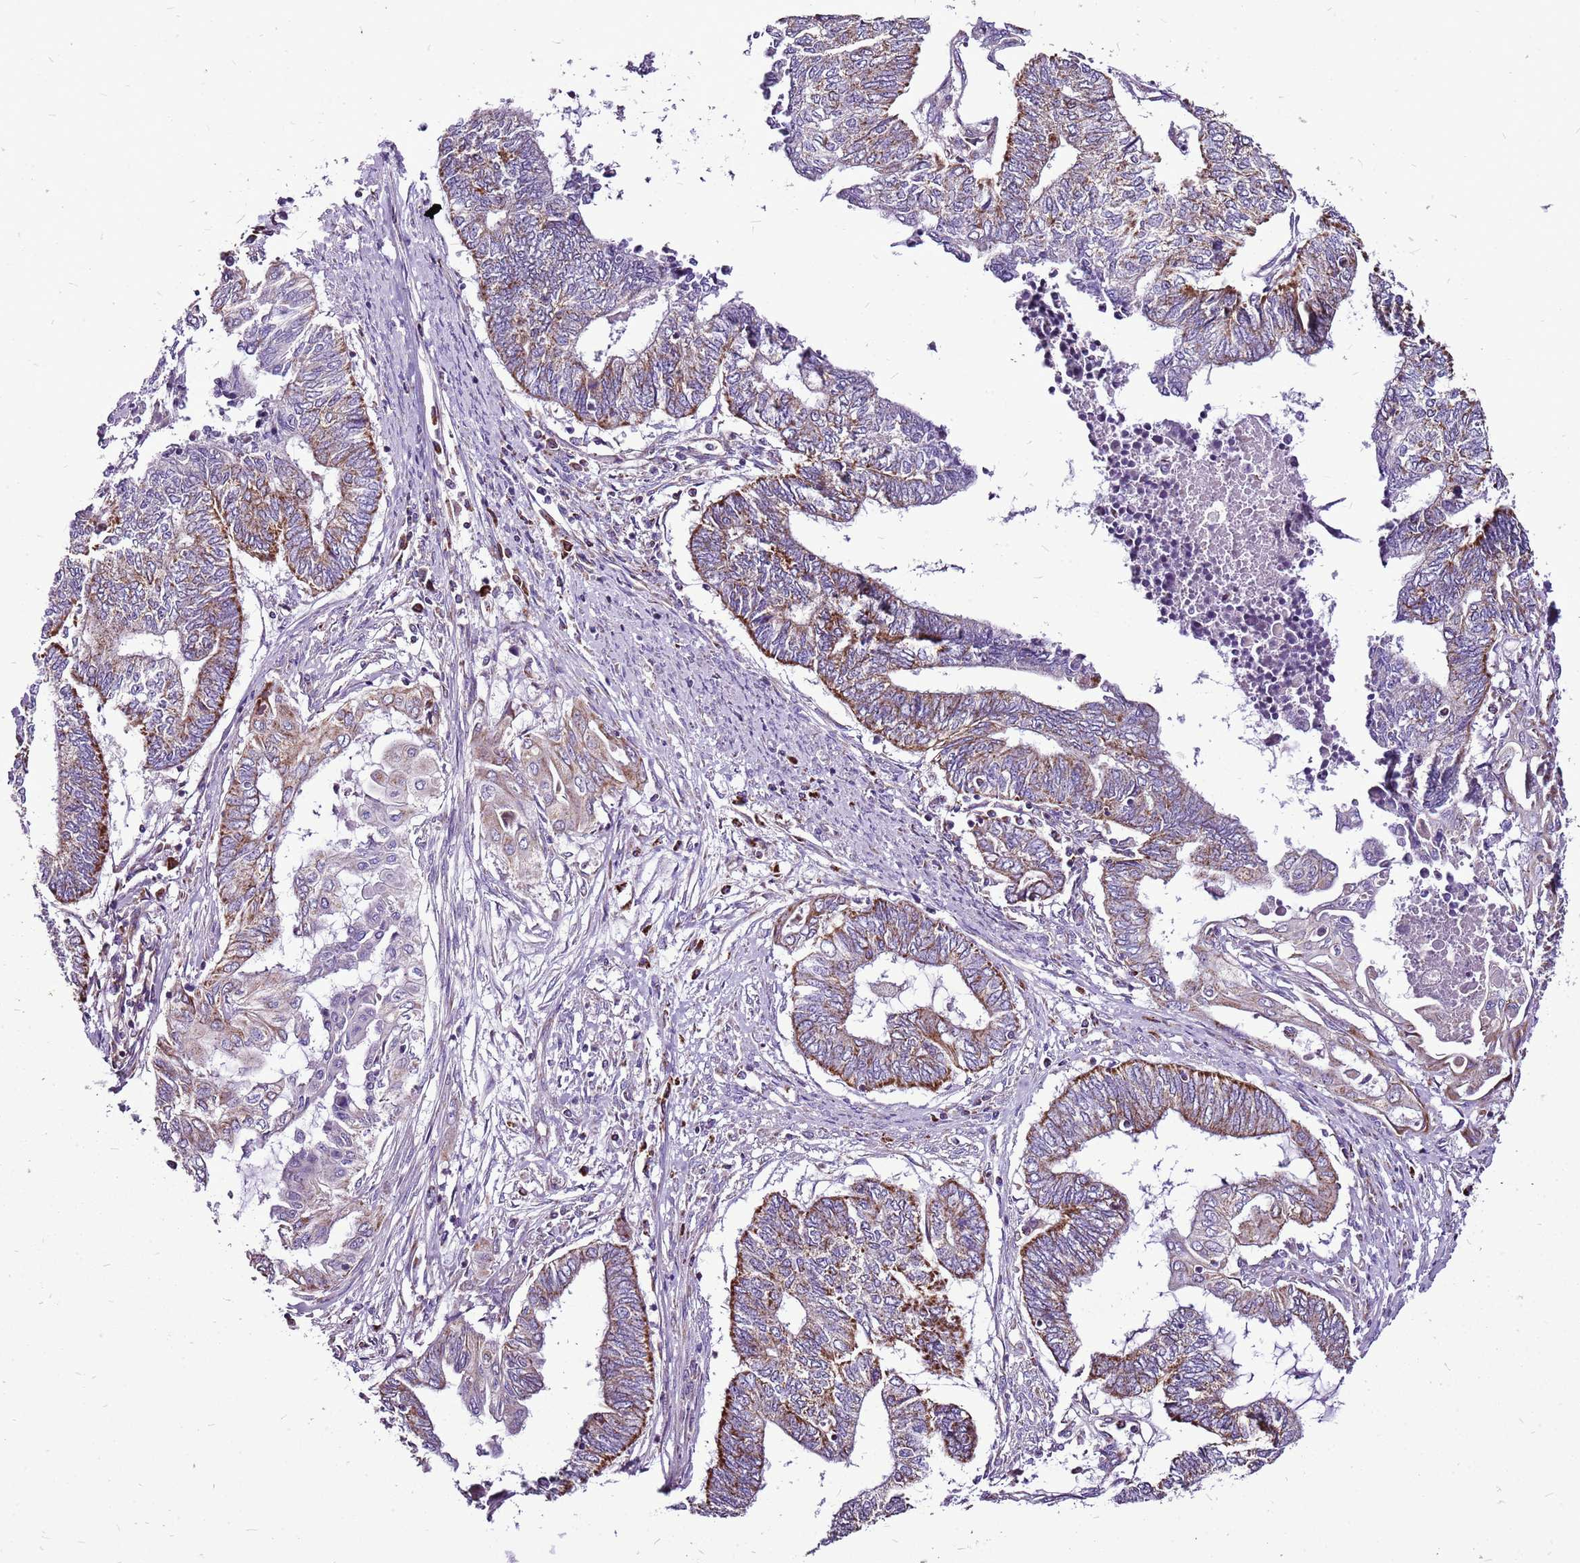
{"staining": {"intensity": "moderate", "quantity": "25%-75%", "location": "cytoplasmic/membranous"}, "tissue": "endometrial cancer", "cell_type": "Tumor cells", "image_type": "cancer", "snomed": [{"axis": "morphology", "description": "Adenocarcinoma, NOS"}, {"axis": "topography", "description": "Uterus"}, {"axis": "topography", "description": "Endometrium"}], "caption": "This histopathology image reveals immunohistochemistry staining of human endometrial adenocarcinoma, with medium moderate cytoplasmic/membranous expression in approximately 25%-75% of tumor cells.", "gene": "GCDH", "patient": {"sex": "female", "age": 70}}